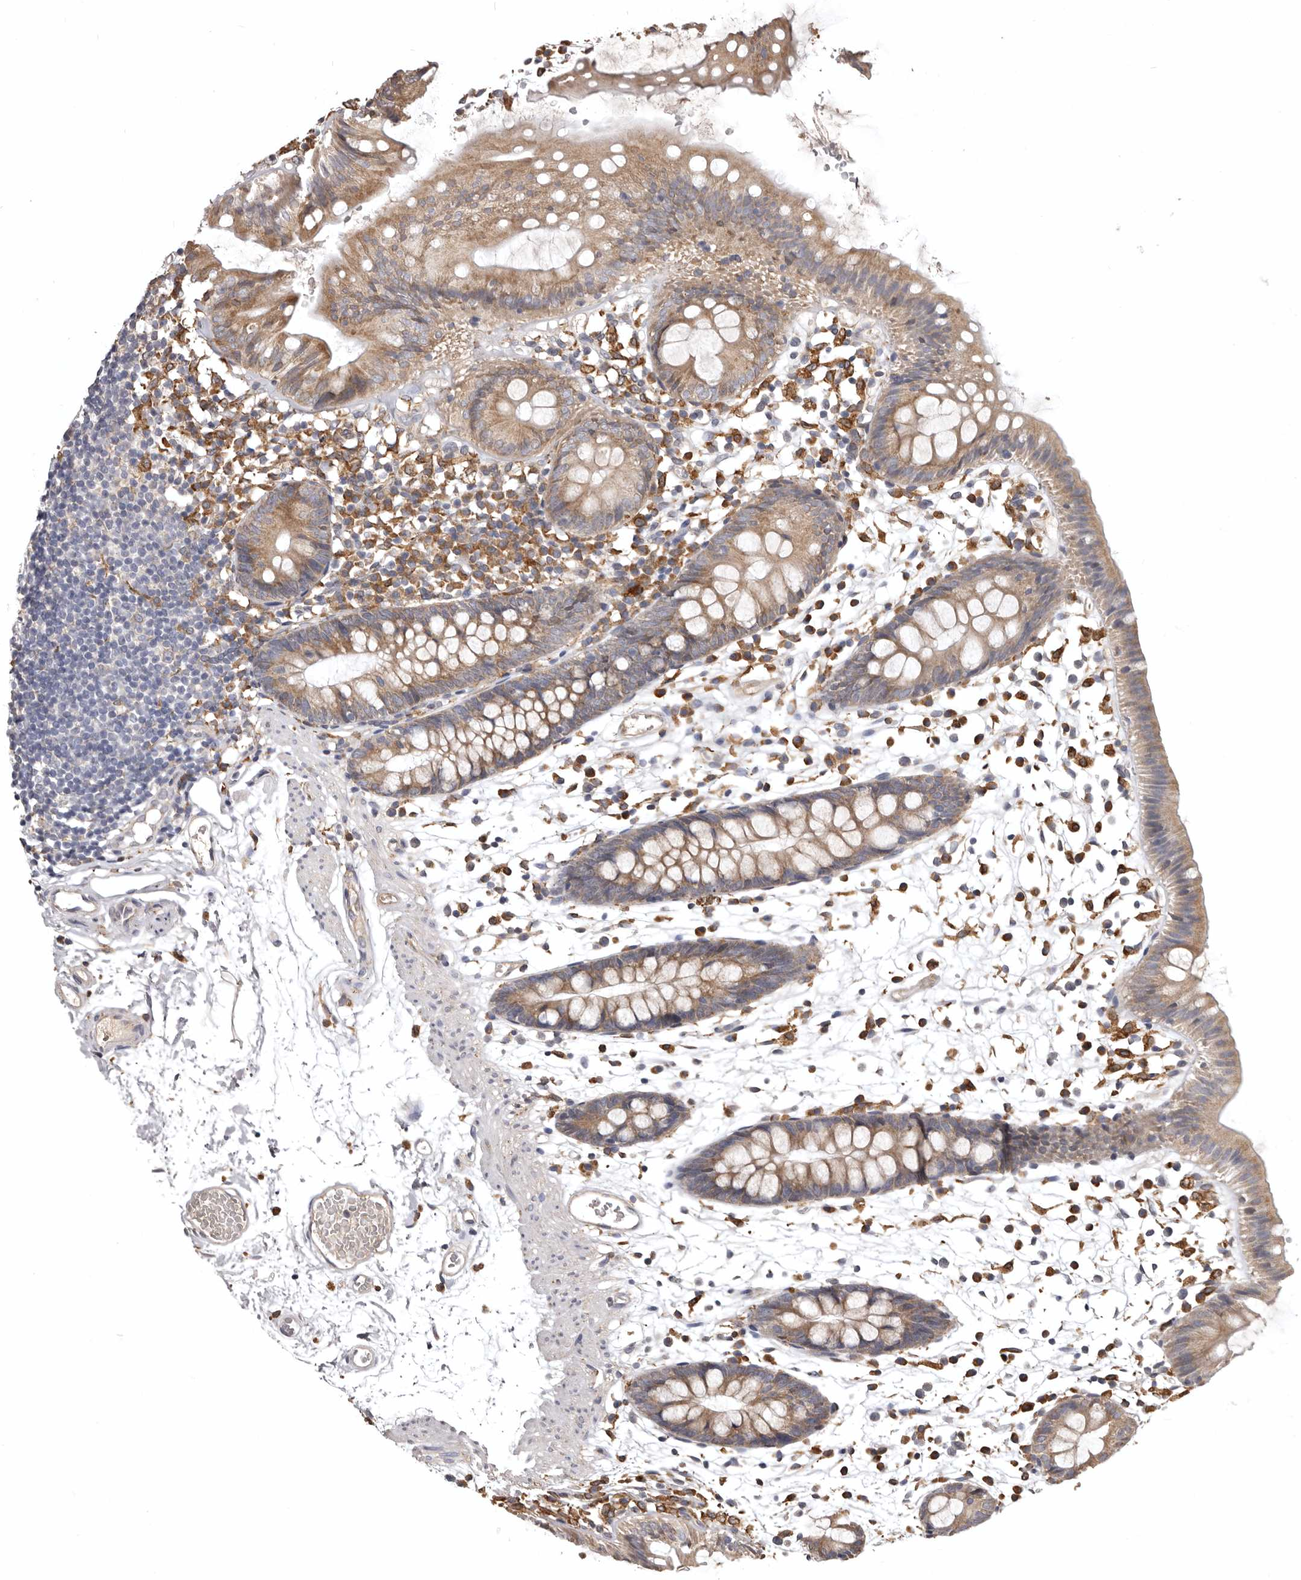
{"staining": {"intensity": "weak", "quantity": "25%-75%", "location": "cytoplasmic/membranous"}, "tissue": "colon", "cell_type": "Endothelial cells", "image_type": "normal", "snomed": [{"axis": "morphology", "description": "Normal tissue, NOS"}, {"axis": "topography", "description": "Colon"}], "caption": "A brown stain shows weak cytoplasmic/membranous staining of a protein in endothelial cells of normal colon. (Brightfield microscopy of DAB IHC at high magnification).", "gene": "INKA2", "patient": {"sex": "male", "age": 56}}